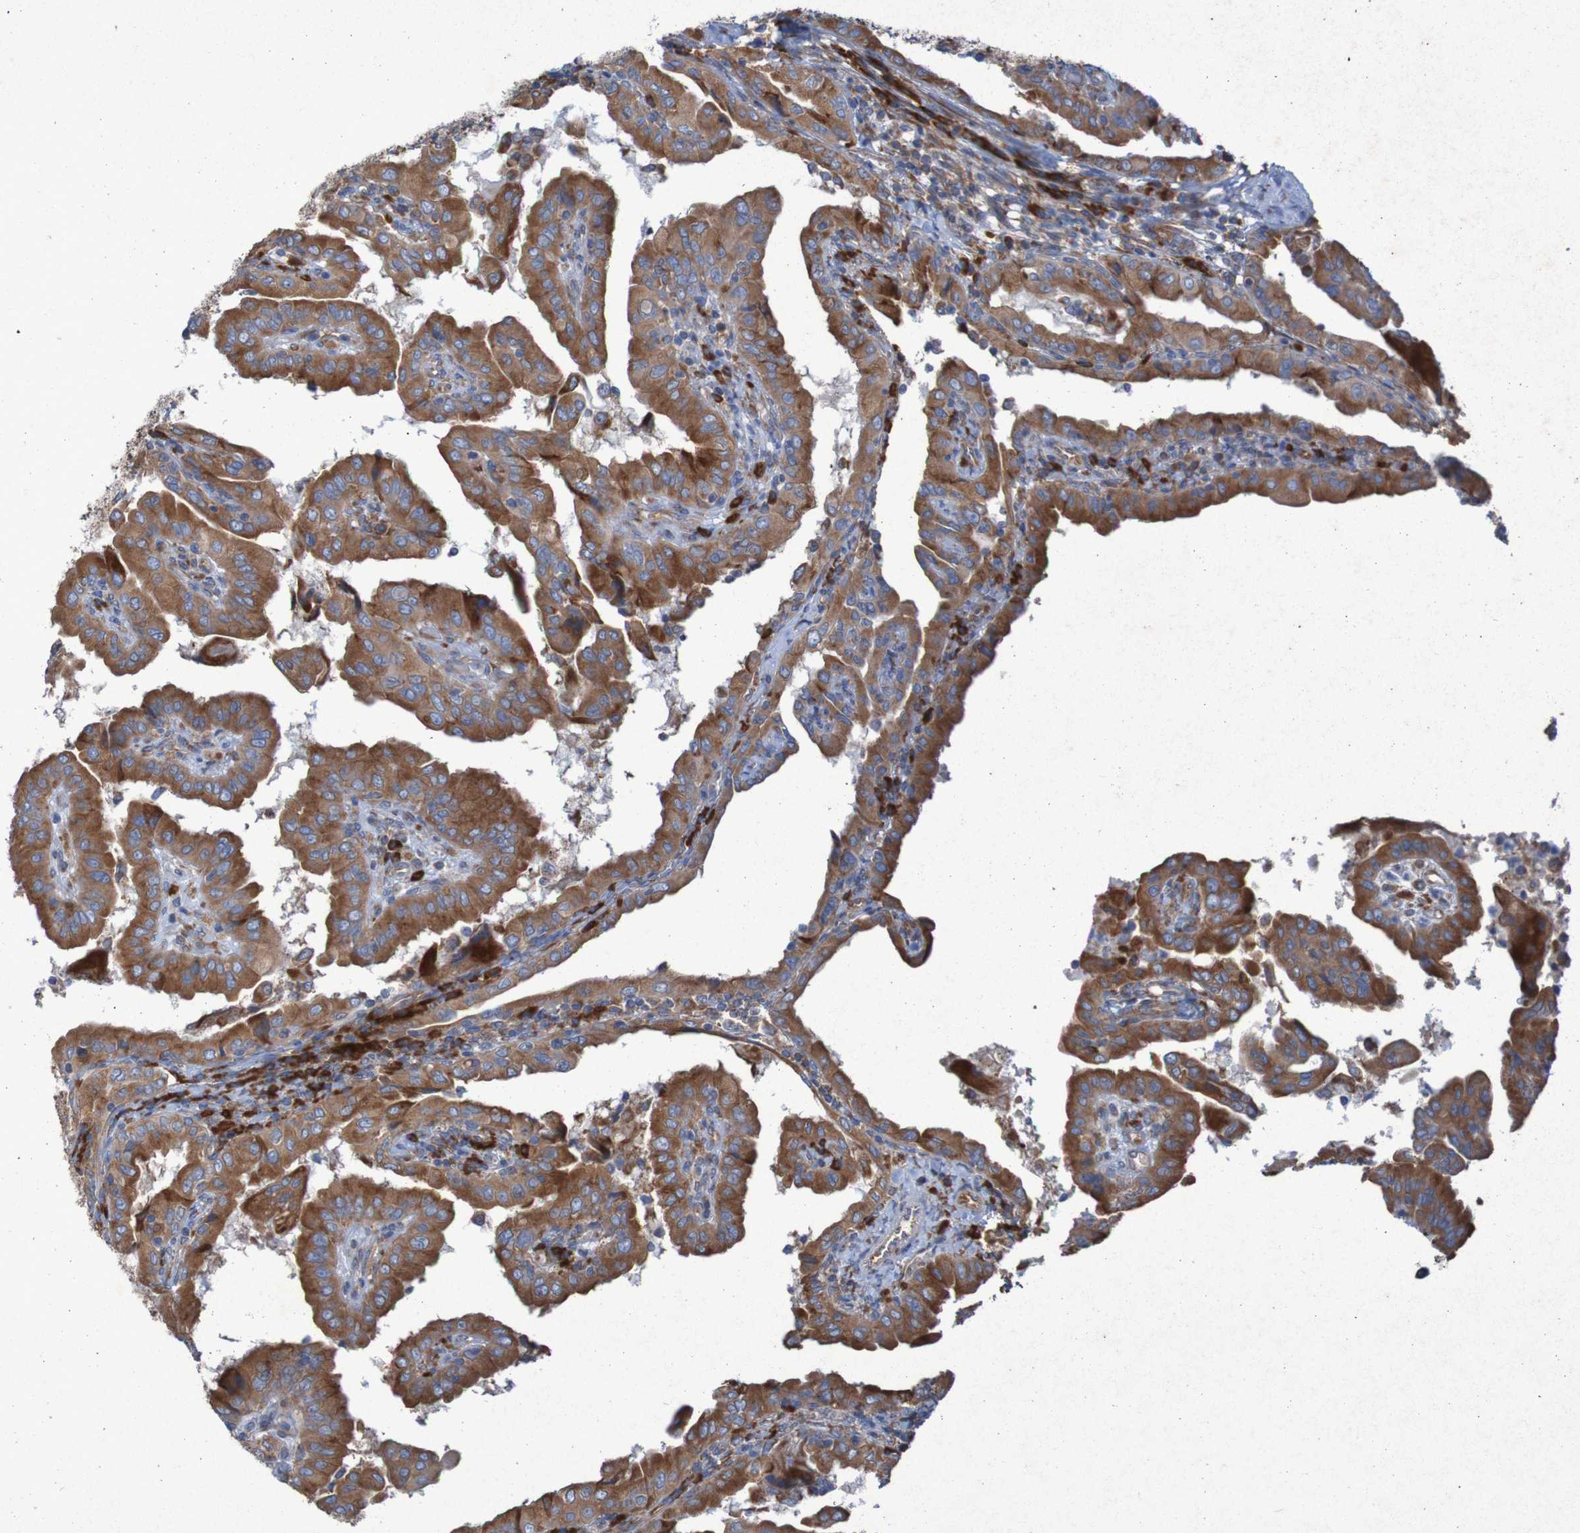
{"staining": {"intensity": "strong", "quantity": ">75%", "location": "cytoplasmic/membranous"}, "tissue": "thyroid cancer", "cell_type": "Tumor cells", "image_type": "cancer", "snomed": [{"axis": "morphology", "description": "Papillary adenocarcinoma, NOS"}, {"axis": "topography", "description": "Thyroid gland"}], "caption": "Thyroid cancer tissue reveals strong cytoplasmic/membranous expression in approximately >75% of tumor cells", "gene": "RPL10", "patient": {"sex": "male", "age": 33}}